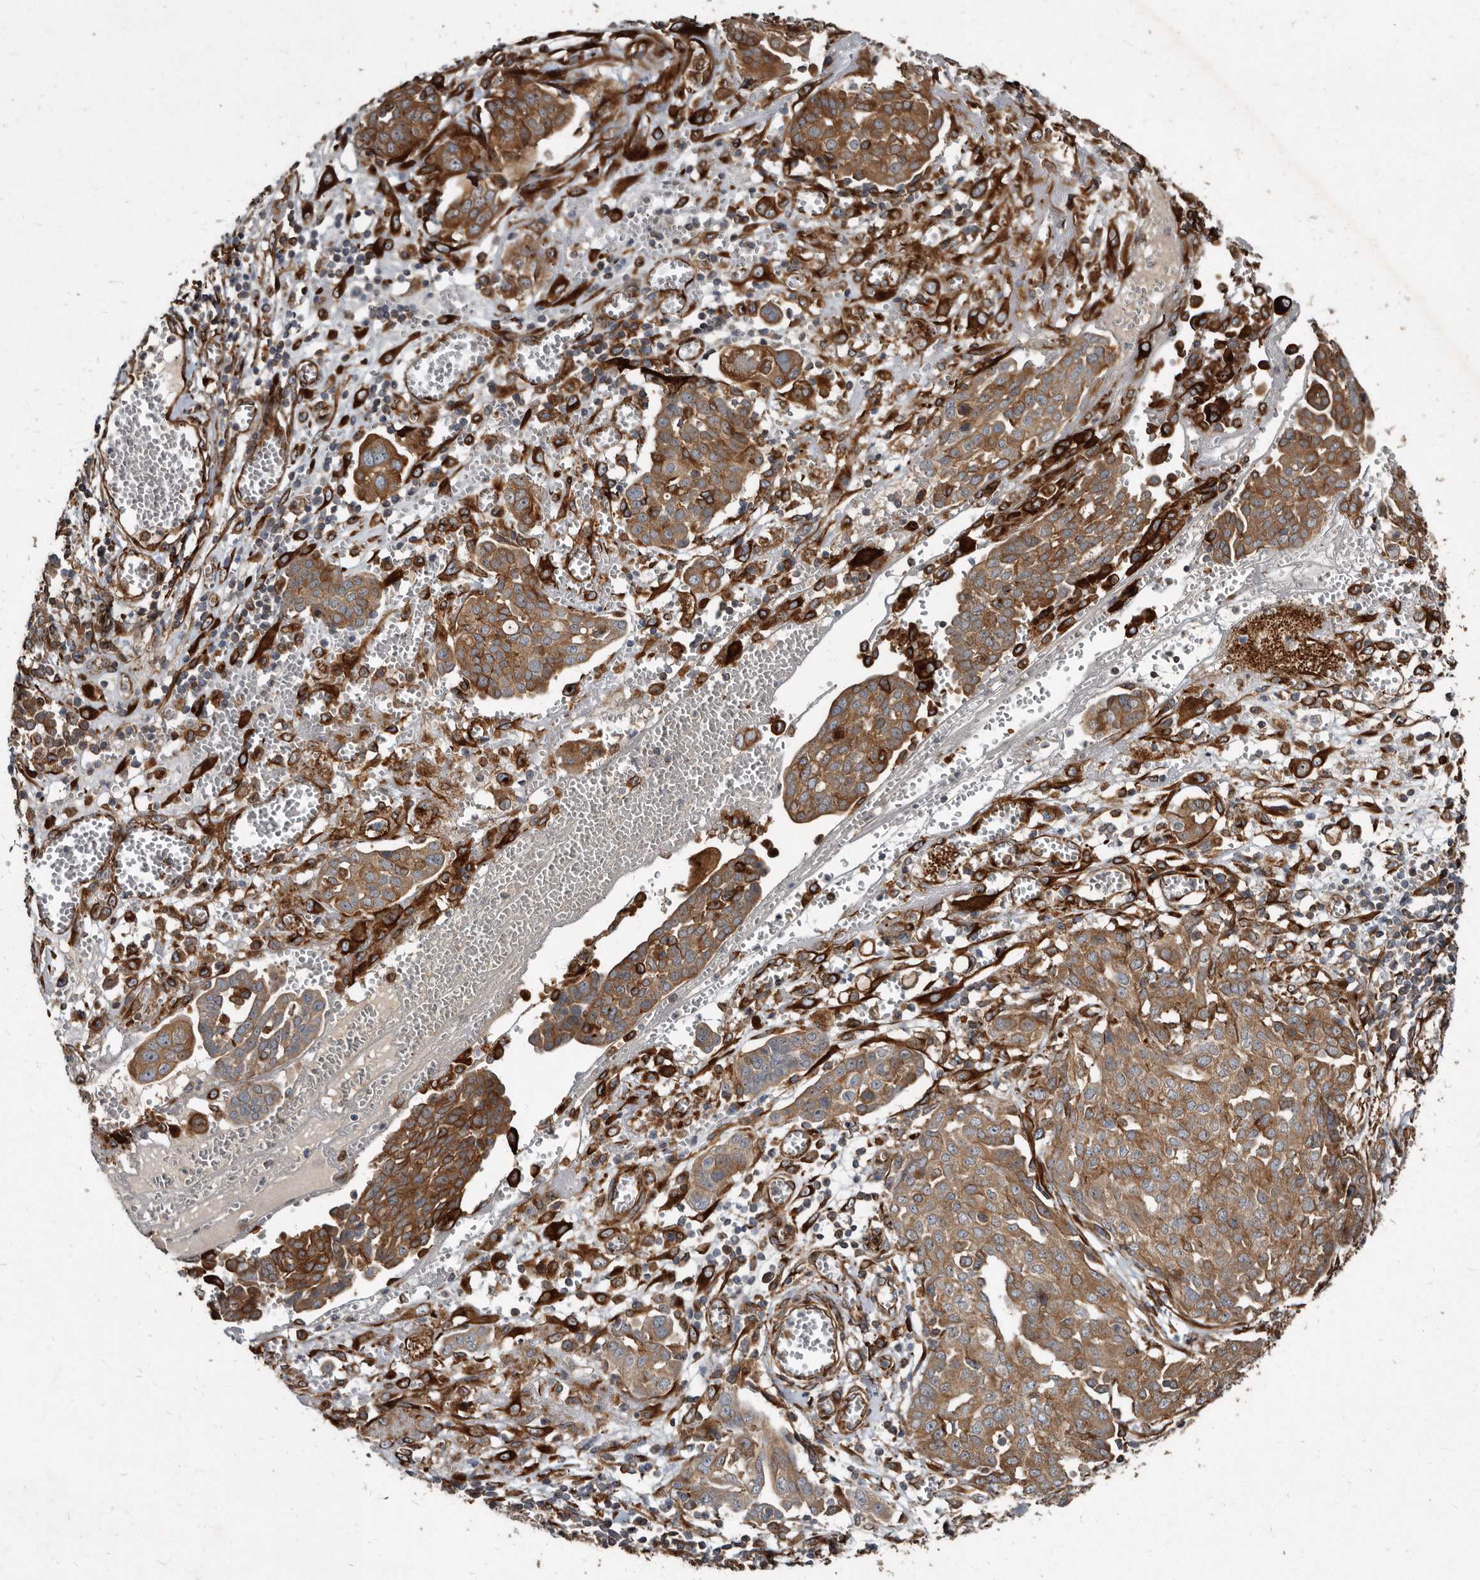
{"staining": {"intensity": "moderate", "quantity": ">75%", "location": "cytoplasmic/membranous"}, "tissue": "ovarian cancer", "cell_type": "Tumor cells", "image_type": "cancer", "snomed": [{"axis": "morphology", "description": "Cystadenocarcinoma, serous, NOS"}, {"axis": "topography", "description": "Soft tissue"}, {"axis": "topography", "description": "Ovary"}], "caption": "There is medium levels of moderate cytoplasmic/membranous staining in tumor cells of serous cystadenocarcinoma (ovarian), as demonstrated by immunohistochemical staining (brown color).", "gene": "KCTD20", "patient": {"sex": "female", "age": 57}}